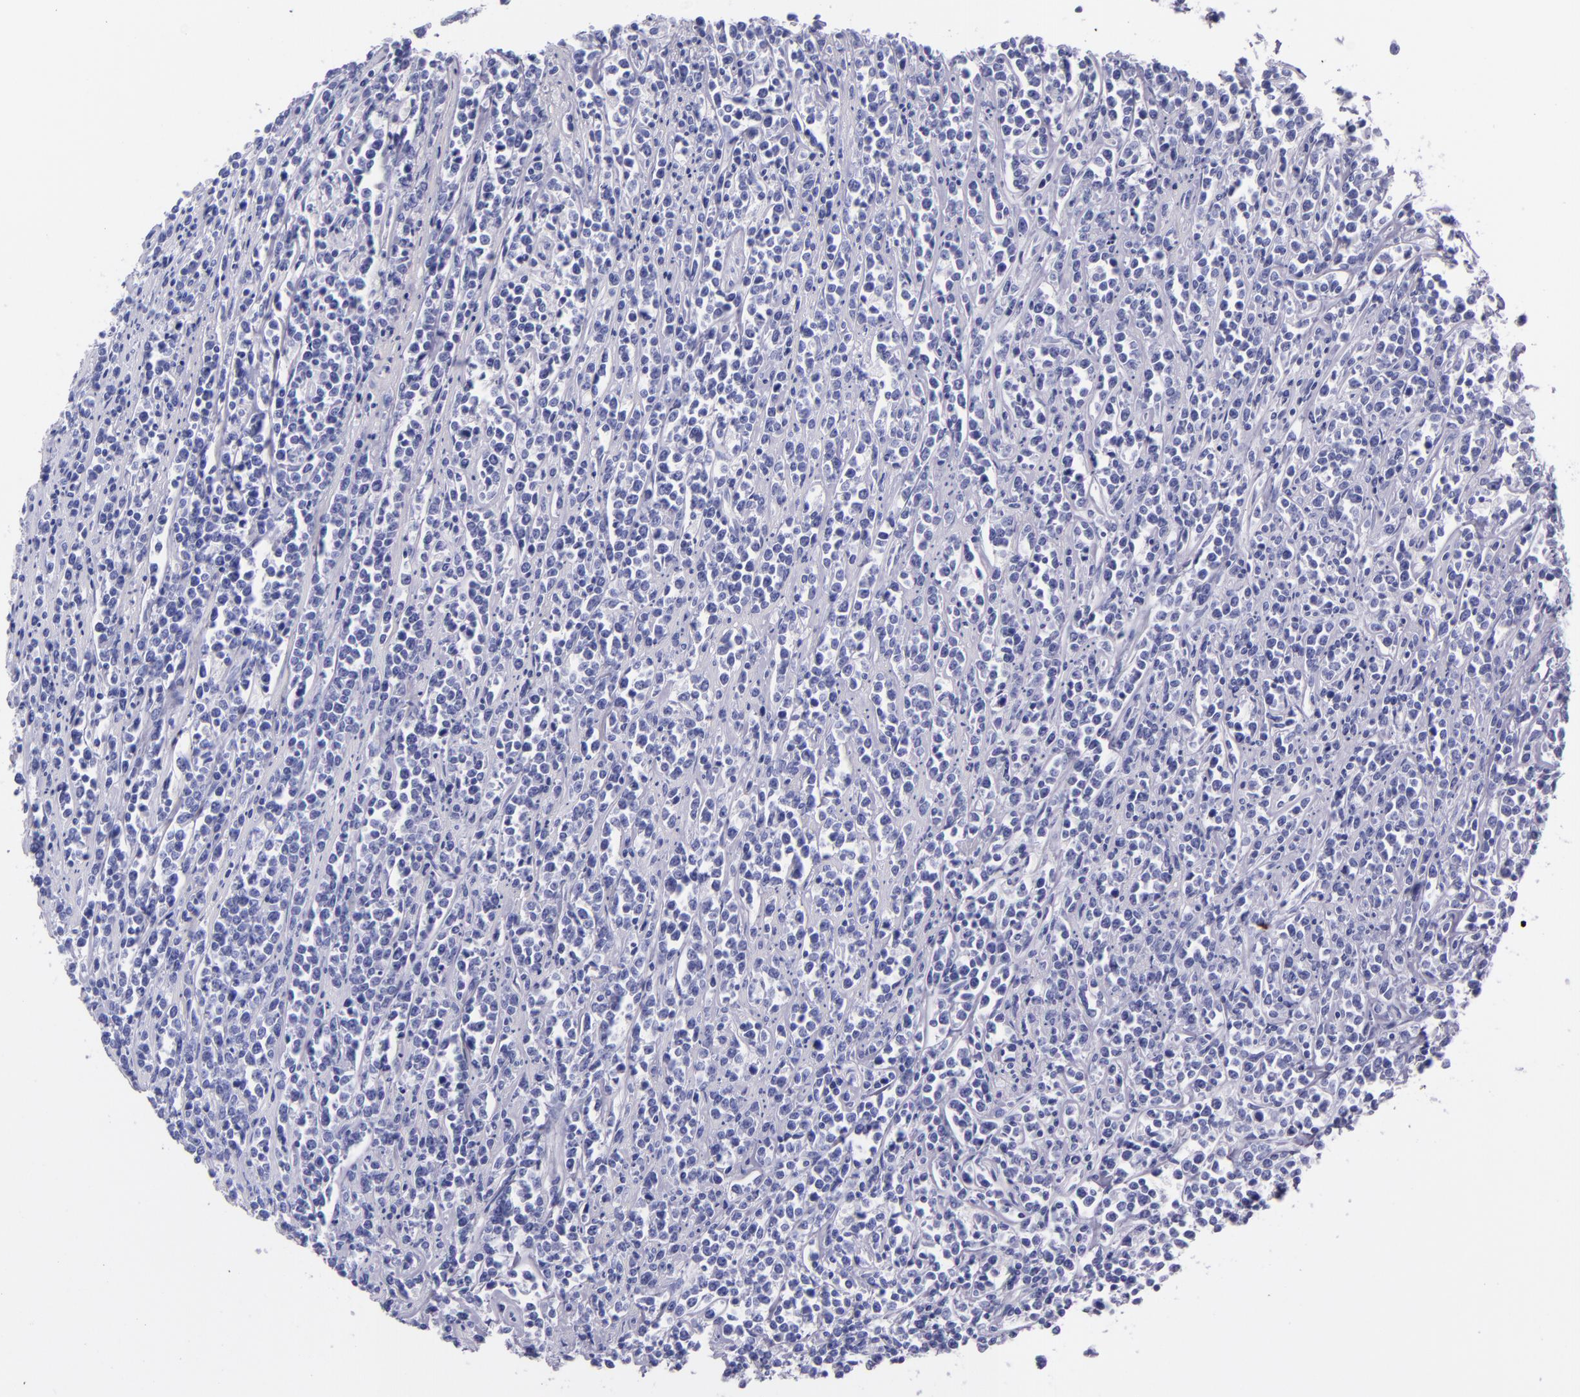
{"staining": {"intensity": "negative", "quantity": "none", "location": "none"}, "tissue": "lymphoma", "cell_type": "Tumor cells", "image_type": "cancer", "snomed": [{"axis": "morphology", "description": "Malignant lymphoma, non-Hodgkin's type, High grade"}, {"axis": "topography", "description": "Small intestine"}, {"axis": "topography", "description": "Colon"}], "caption": "Lymphoma was stained to show a protein in brown. There is no significant expression in tumor cells. (DAB IHC, high magnification).", "gene": "SFTPB", "patient": {"sex": "male", "age": 8}}